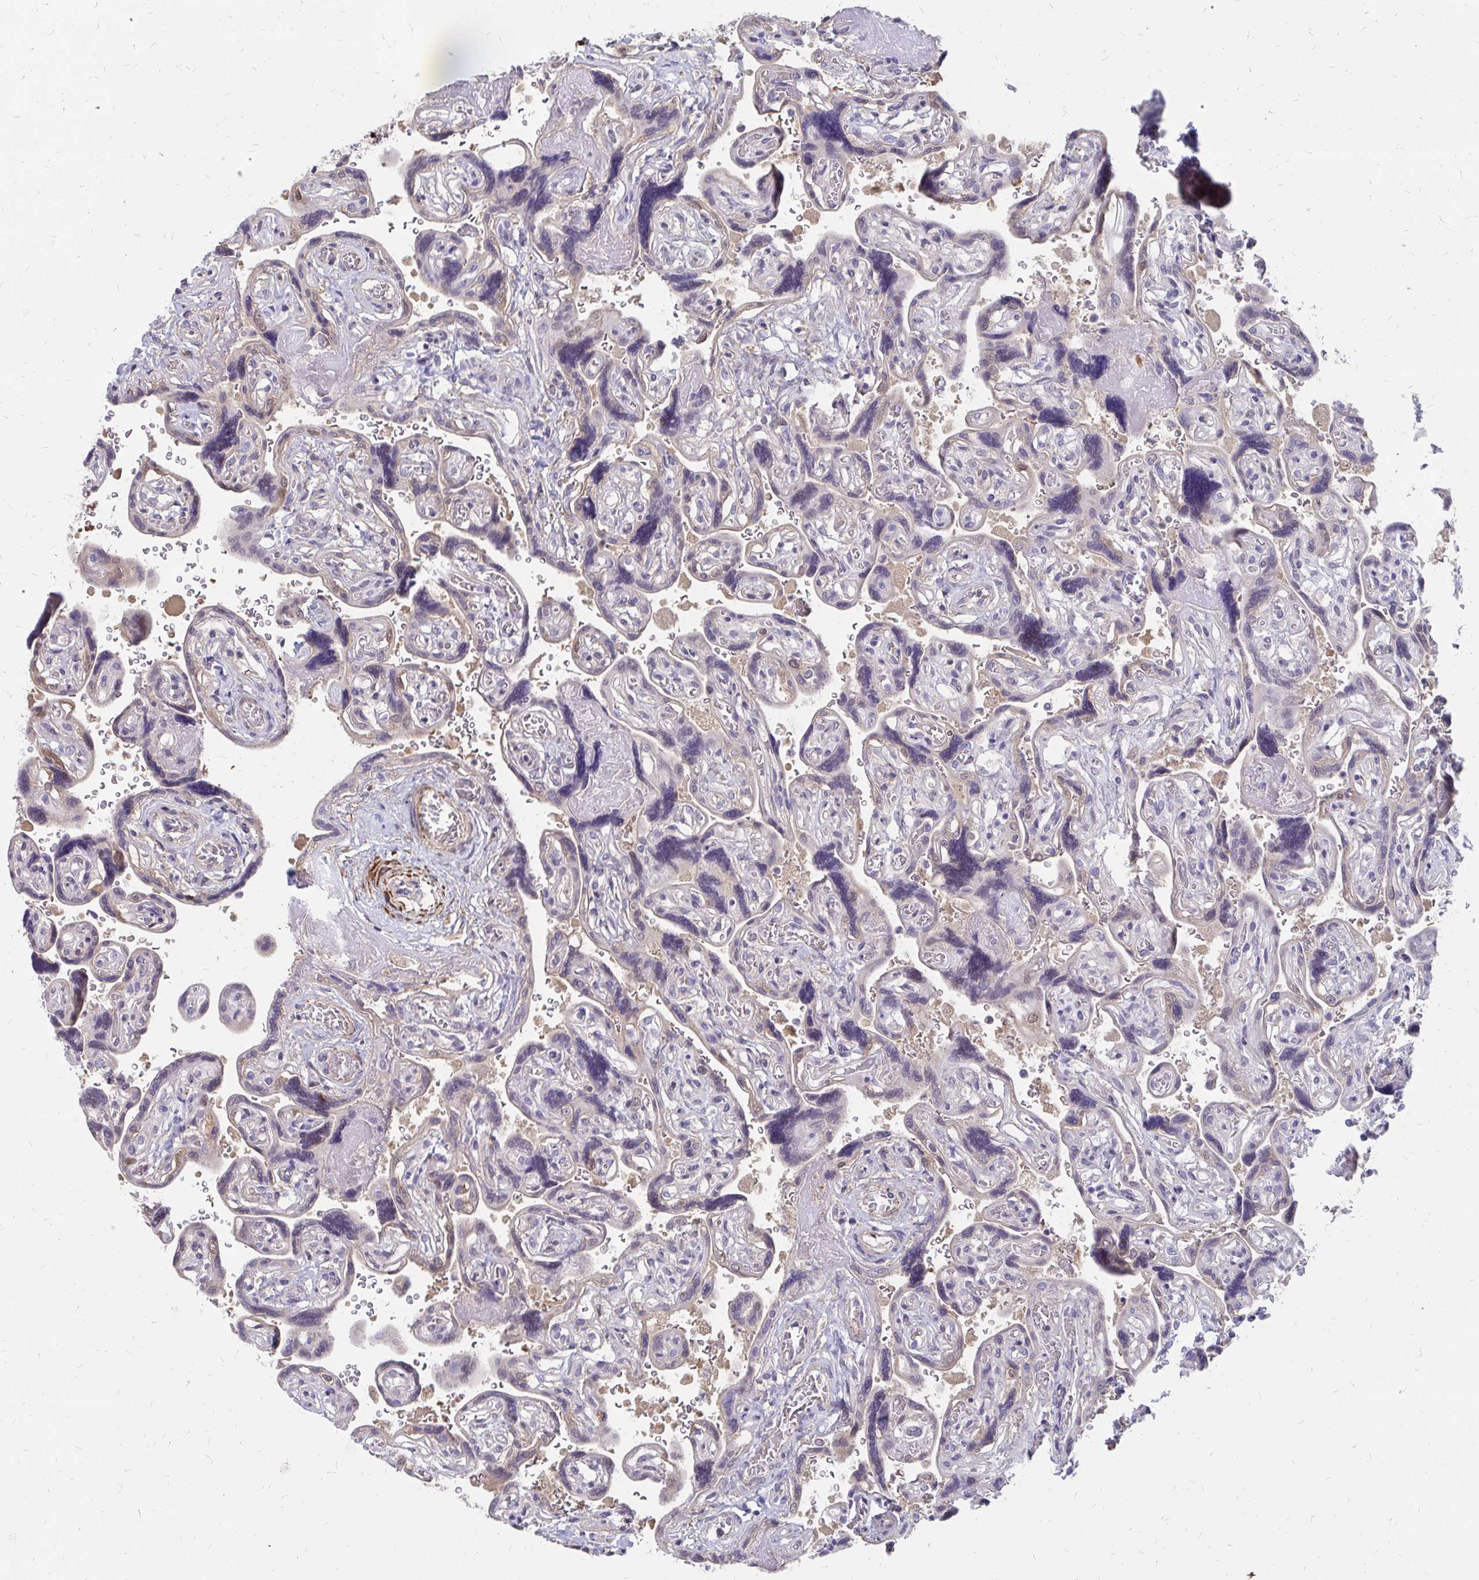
{"staining": {"intensity": "negative", "quantity": "none", "location": "none"}, "tissue": "placenta", "cell_type": "Decidual cells", "image_type": "normal", "snomed": [{"axis": "morphology", "description": "Normal tissue, NOS"}, {"axis": "topography", "description": "Placenta"}], "caption": "A high-resolution image shows IHC staining of benign placenta, which displays no significant positivity in decidual cells. Brightfield microscopy of immunohistochemistry (IHC) stained with DAB (3,3'-diaminobenzidine) (brown) and hematoxylin (blue), captured at high magnification.", "gene": "IFI44L", "patient": {"sex": "female", "age": 32}}